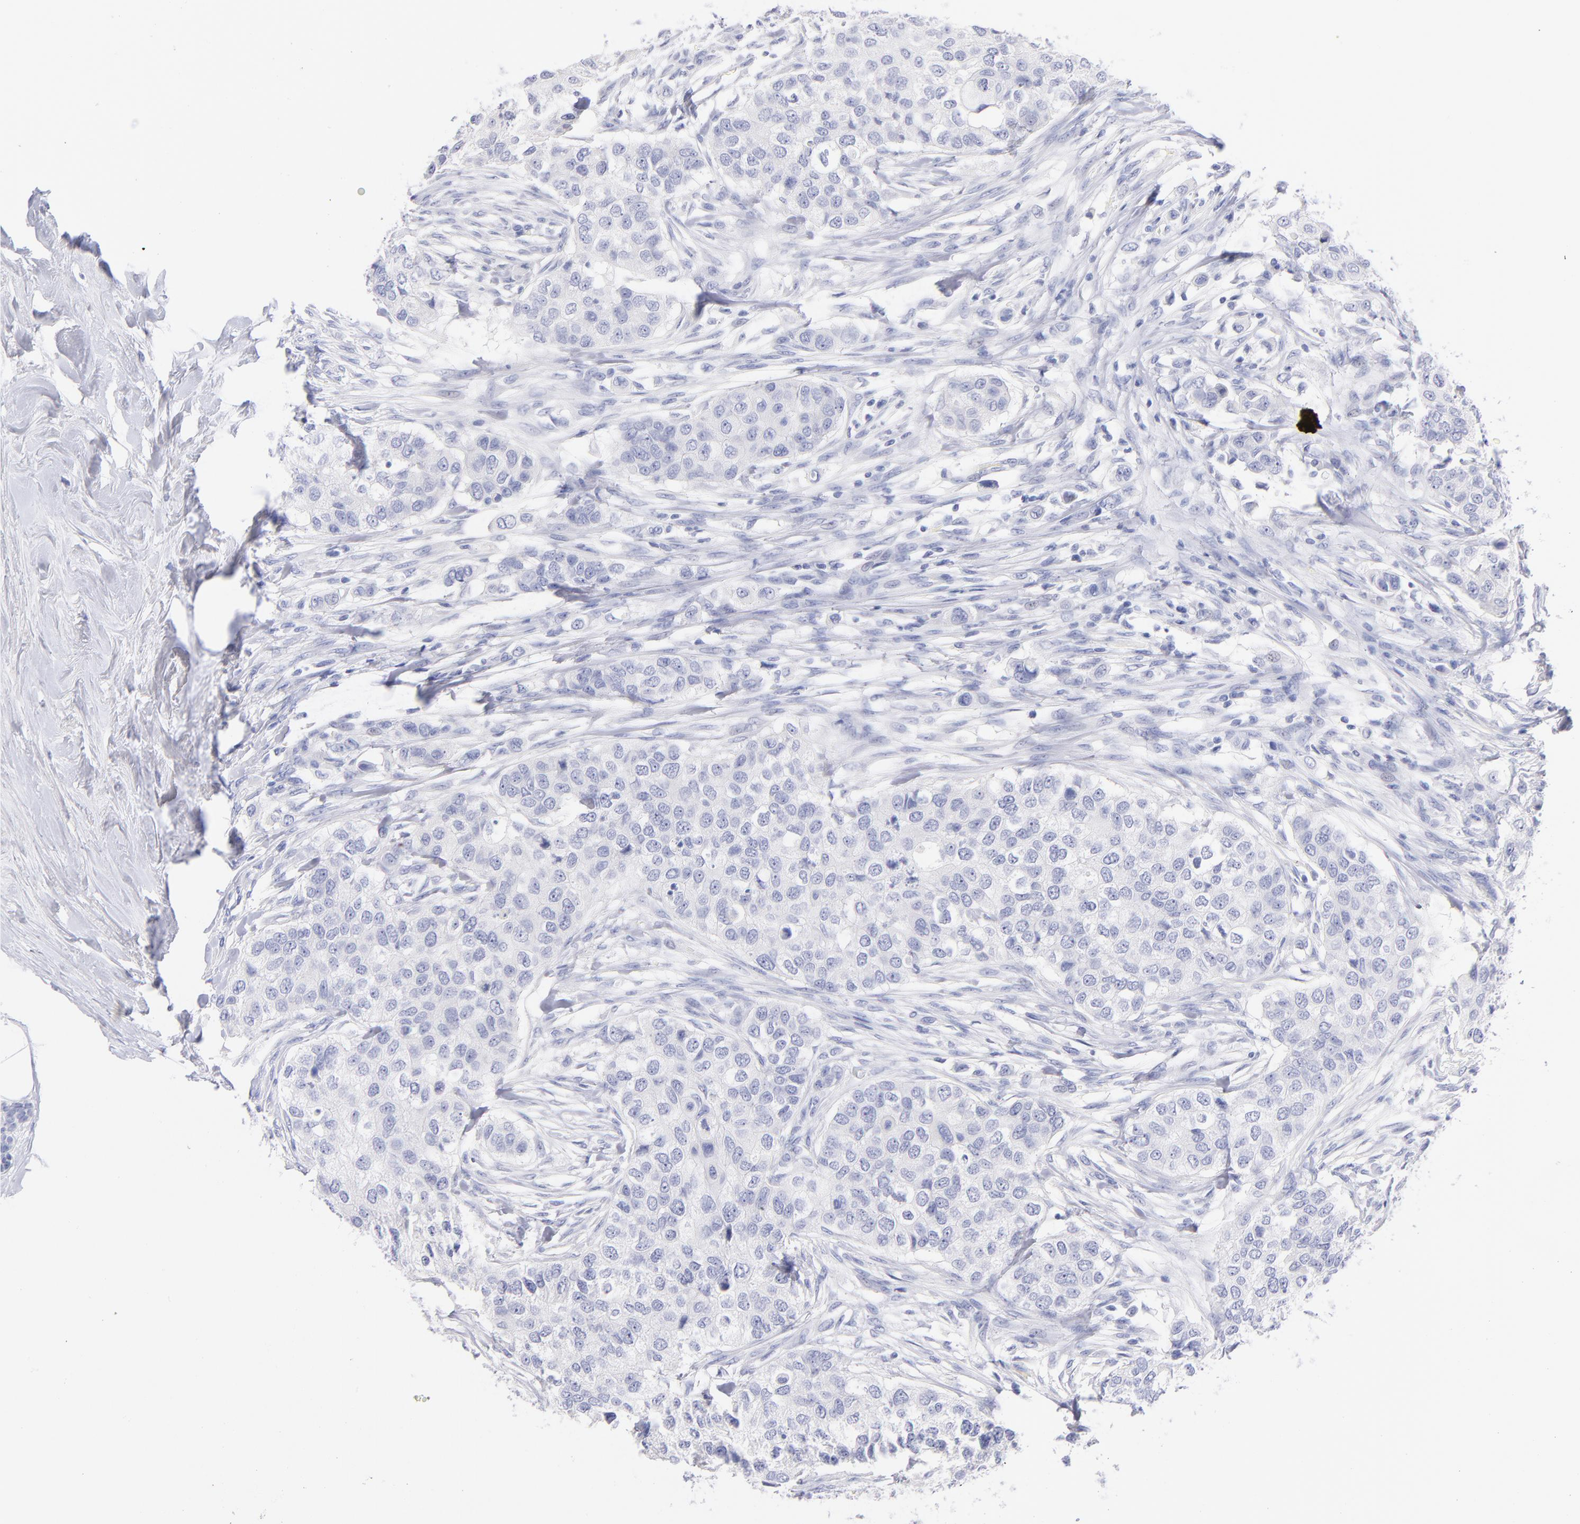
{"staining": {"intensity": "negative", "quantity": "none", "location": "none"}, "tissue": "breast cancer", "cell_type": "Tumor cells", "image_type": "cancer", "snomed": [{"axis": "morphology", "description": "Normal tissue, NOS"}, {"axis": "morphology", "description": "Duct carcinoma"}, {"axis": "topography", "description": "Breast"}], "caption": "A high-resolution photomicrograph shows immunohistochemistry staining of breast infiltrating ductal carcinoma, which reveals no significant positivity in tumor cells.", "gene": "SCGN", "patient": {"sex": "female", "age": 49}}